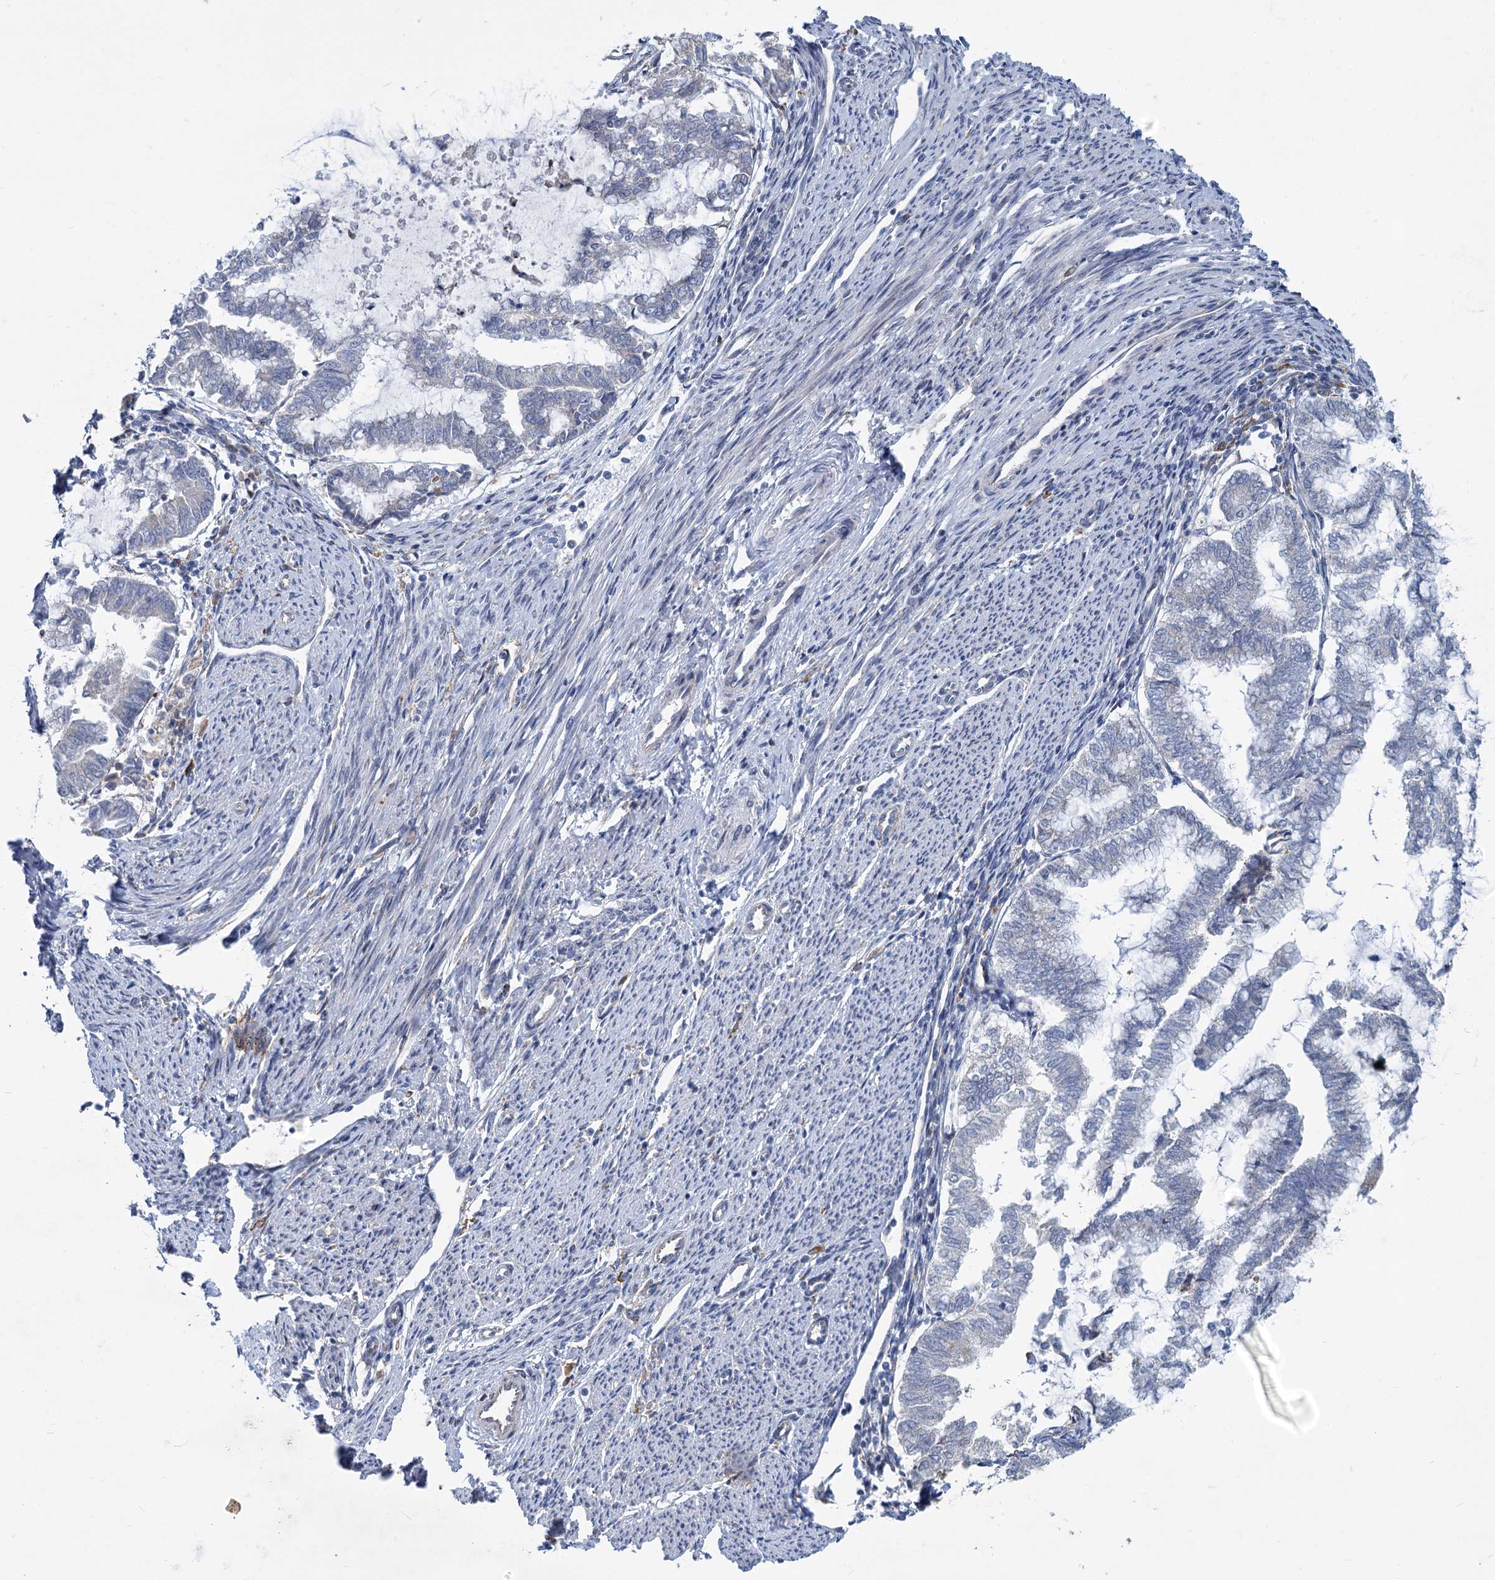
{"staining": {"intensity": "negative", "quantity": "none", "location": "none"}, "tissue": "endometrial cancer", "cell_type": "Tumor cells", "image_type": "cancer", "snomed": [{"axis": "morphology", "description": "Adenocarcinoma, NOS"}, {"axis": "topography", "description": "Endometrium"}], "caption": "Tumor cells are negative for brown protein staining in endometrial cancer.", "gene": "PRSS35", "patient": {"sex": "female", "age": 79}}